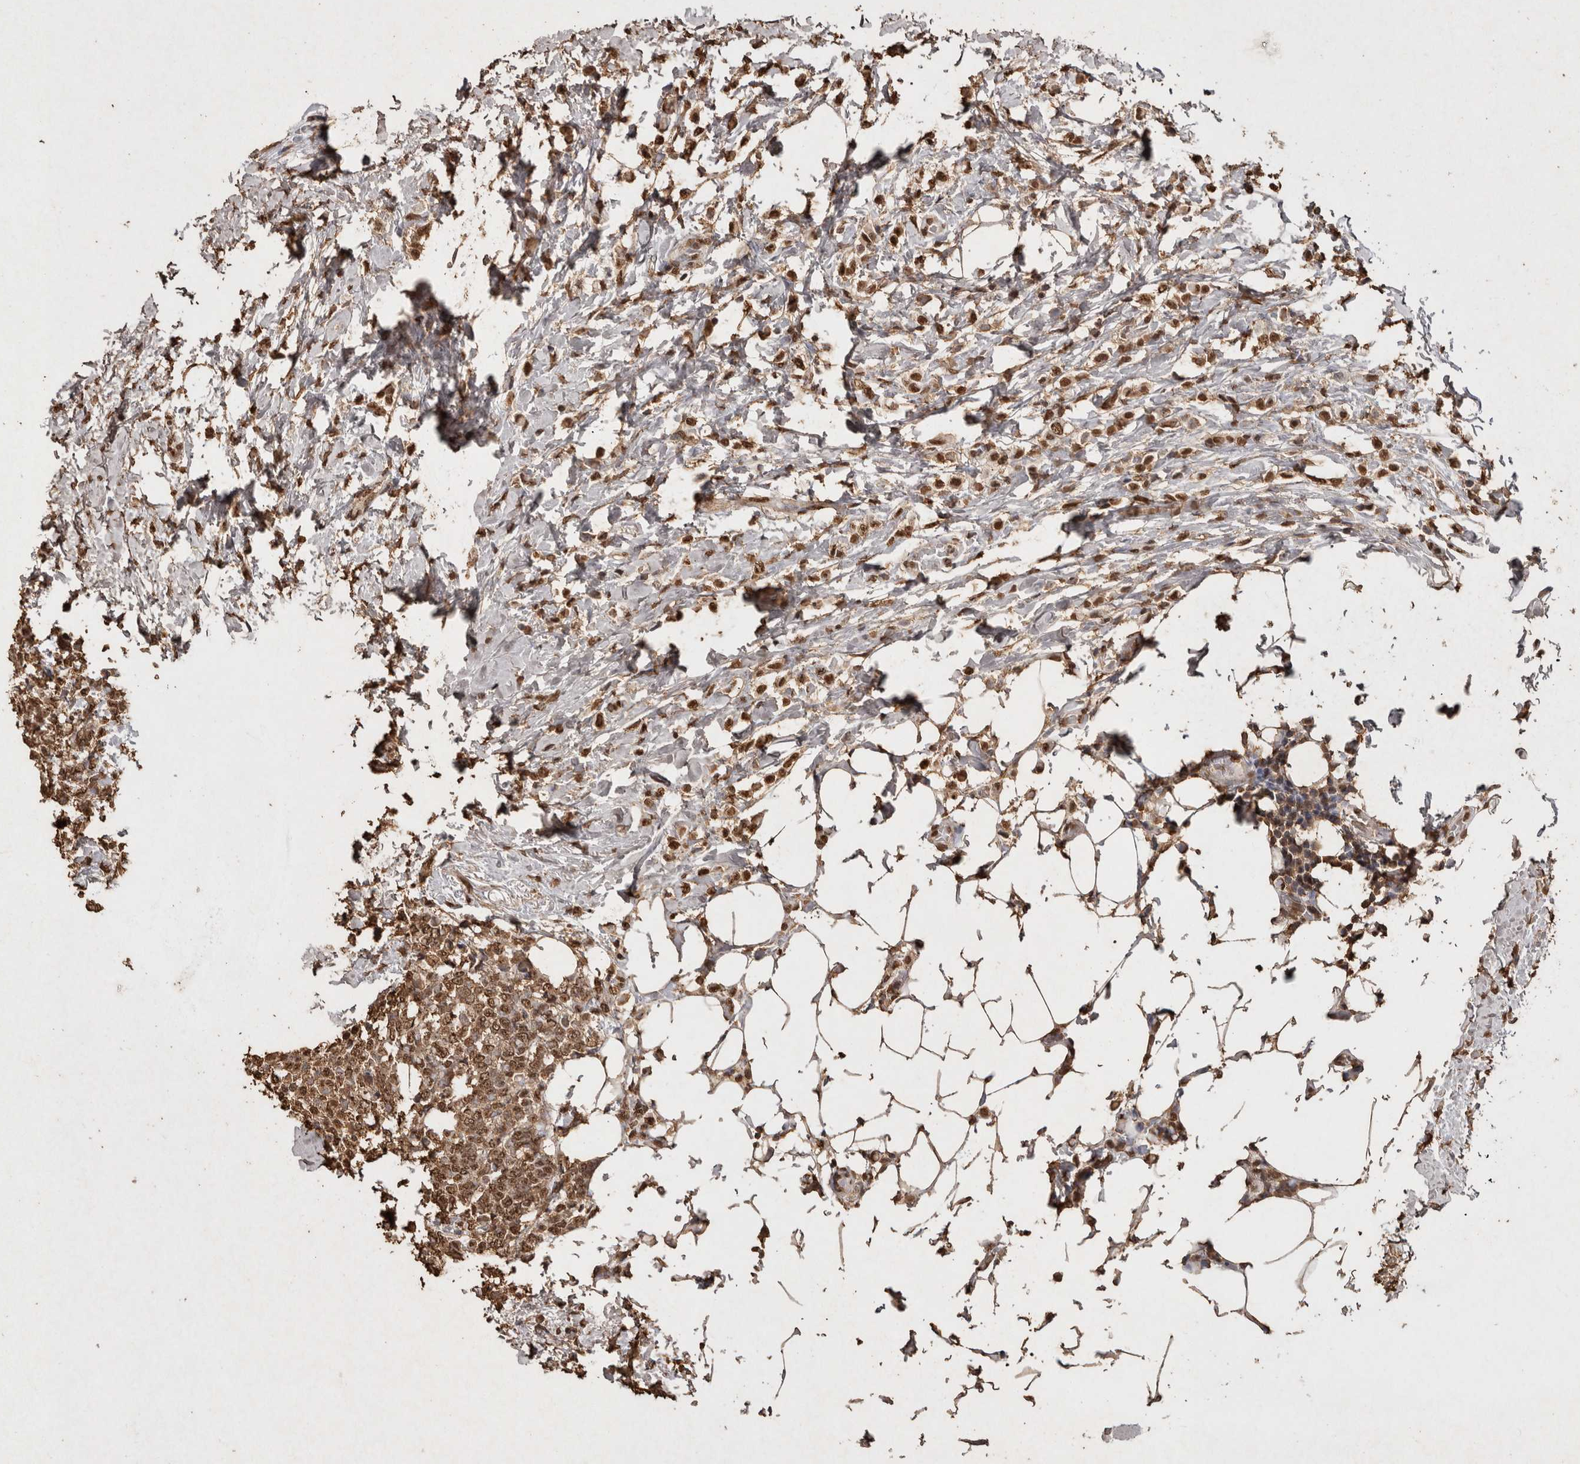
{"staining": {"intensity": "moderate", "quantity": ">75%", "location": "nuclear"}, "tissue": "breast cancer", "cell_type": "Tumor cells", "image_type": "cancer", "snomed": [{"axis": "morphology", "description": "Lobular carcinoma"}, {"axis": "topography", "description": "Breast"}], "caption": "Protein staining exhibits moderate nuclear staining in about >75% of tumor cells in lobular carcinoma (breast).", "gene": "FSTL3", "patient": {"sex": "female", "age": 50}}